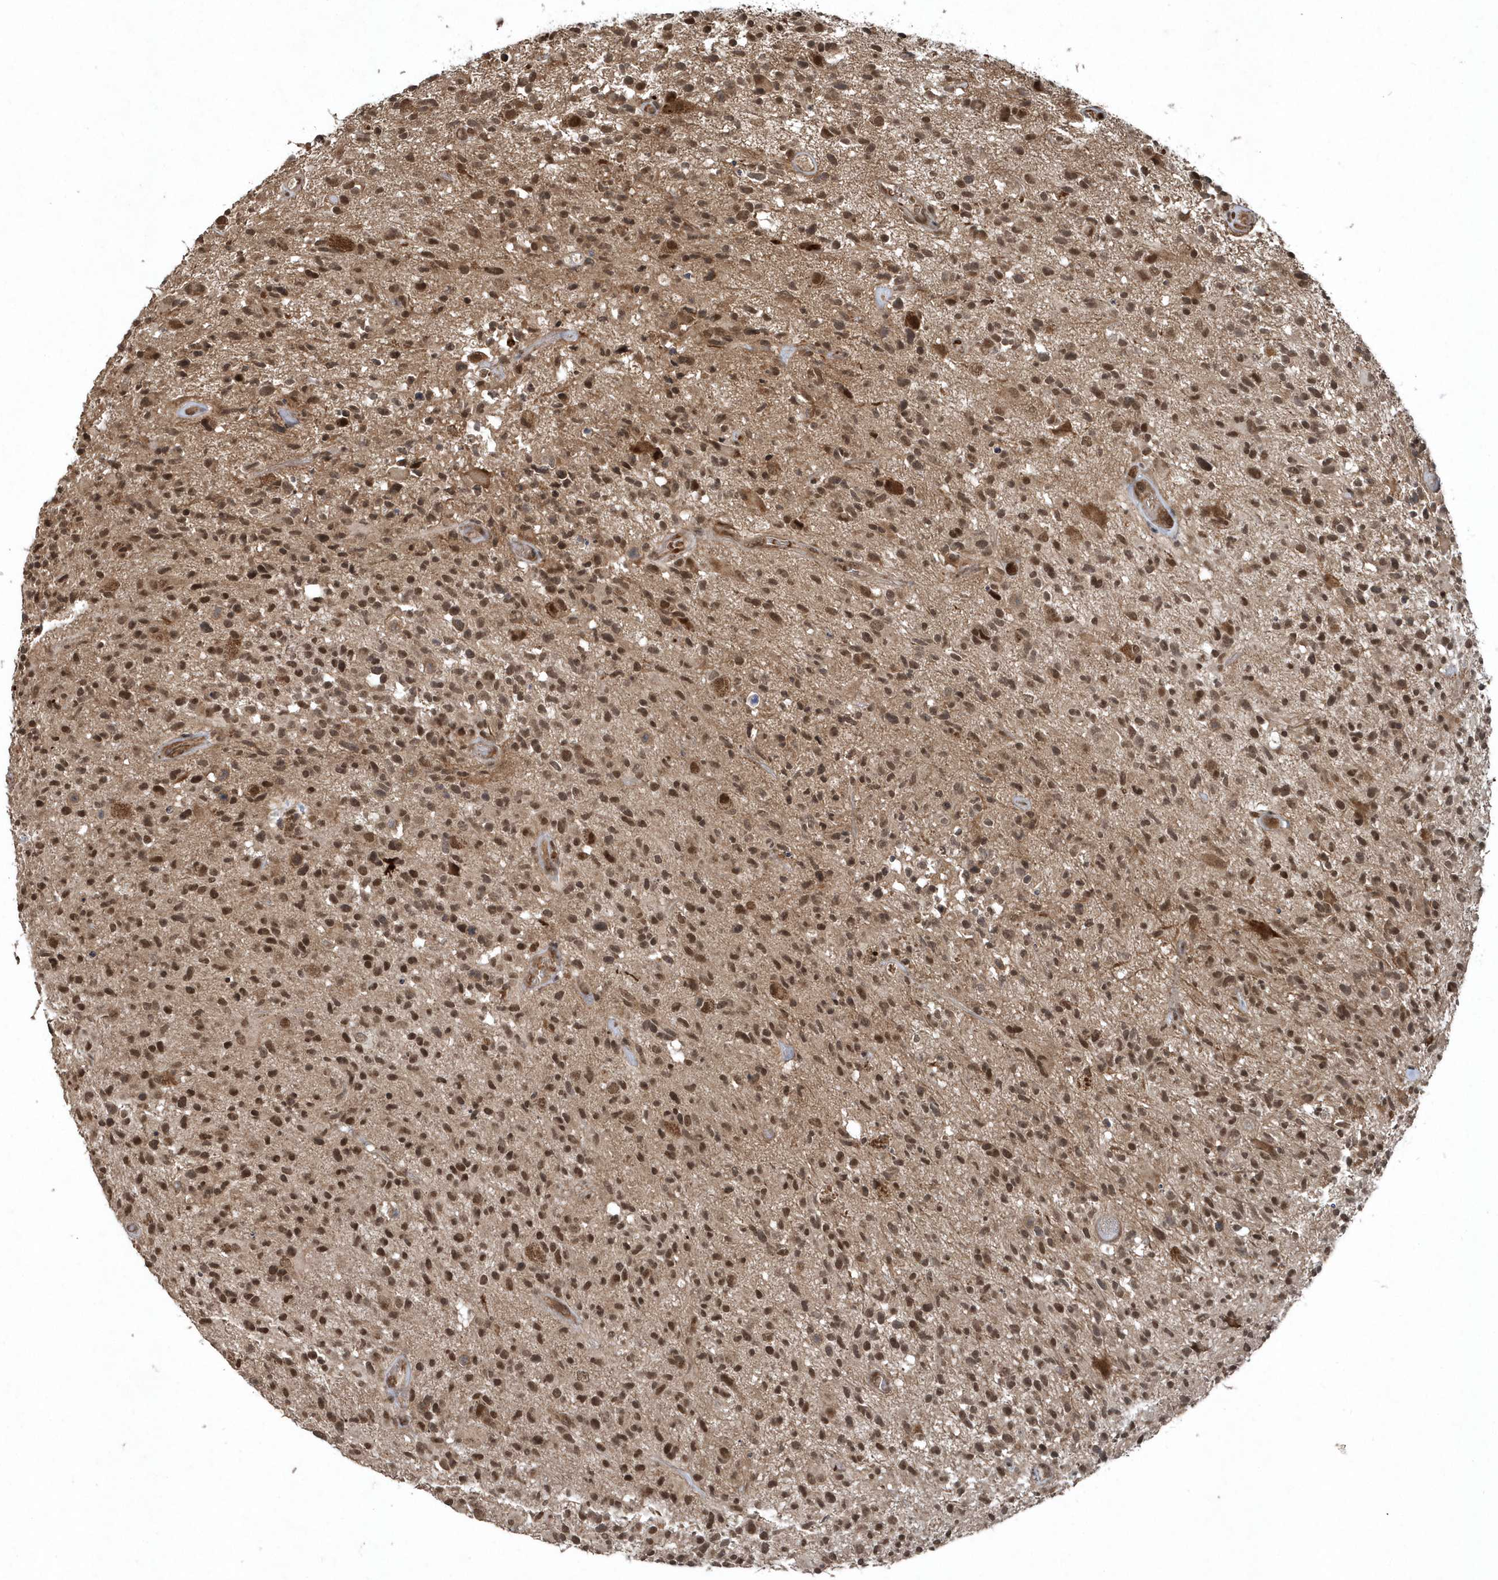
{"staining": {"intensity": "strong", "quantity": ">75%", "location": "nuclear"}, "tissue": "glioma", "cell_type": "Tumor cells", "image_type": "cancer", "snomed": [{"axis": "morphology", "description": "Glioma, malignant, High grade"}, {"axis": "morphology", "description": "Glioblastoma, NOS"}, {"axis": "topography", "description": "Brain"}], "caption": "This histopathology image displays immunohistochemistry staining of glioma, with high strong nuclear positivity in about >75% of tumor cells.", "gene": "QTRT2", "patient": {"sex": "male", "age": 60}}